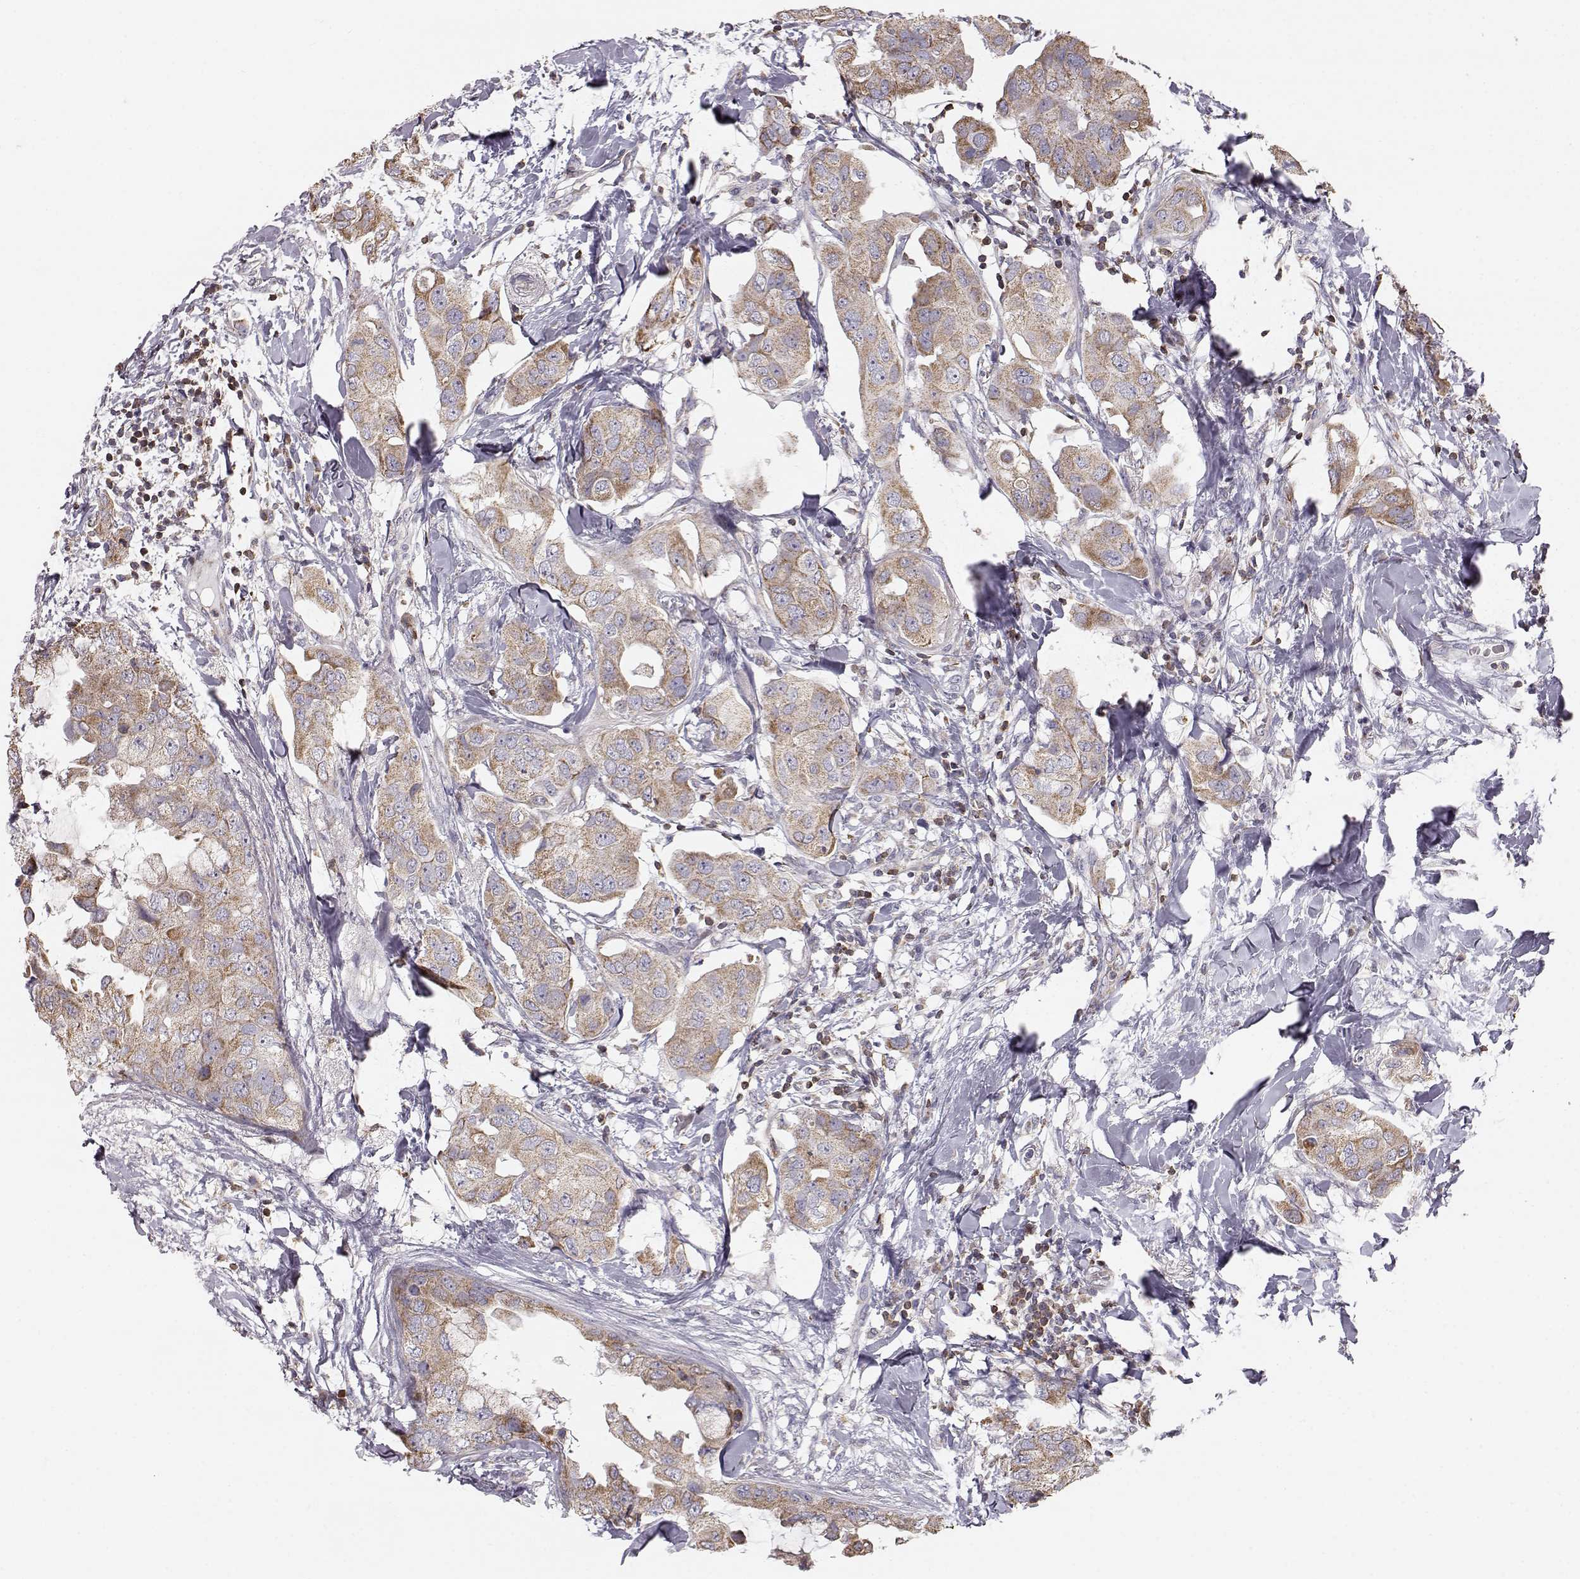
{"staining": {"intensity": "moderate", "quantity": ">75%", "location": "cytoplasmic/membranous"}, "tissue": "breast cancer", "cell_type": "Tumor cells", "image_type": "cancer", "snomed": [{"axis": "morphology", "description": "Normal tissue, NOS"}, {"axis": "morphology", "description": "Duct carcinoma"}, {"axis": "topography", "description": "Breast"}], "caption": "Moderate cytoplasmic/membranous staining is seen in about >75% of tumor cells in invasive ductal carcinoma (breast).", "gene": "GRAP2", "patient": {"sex": "female", "age": 40}}